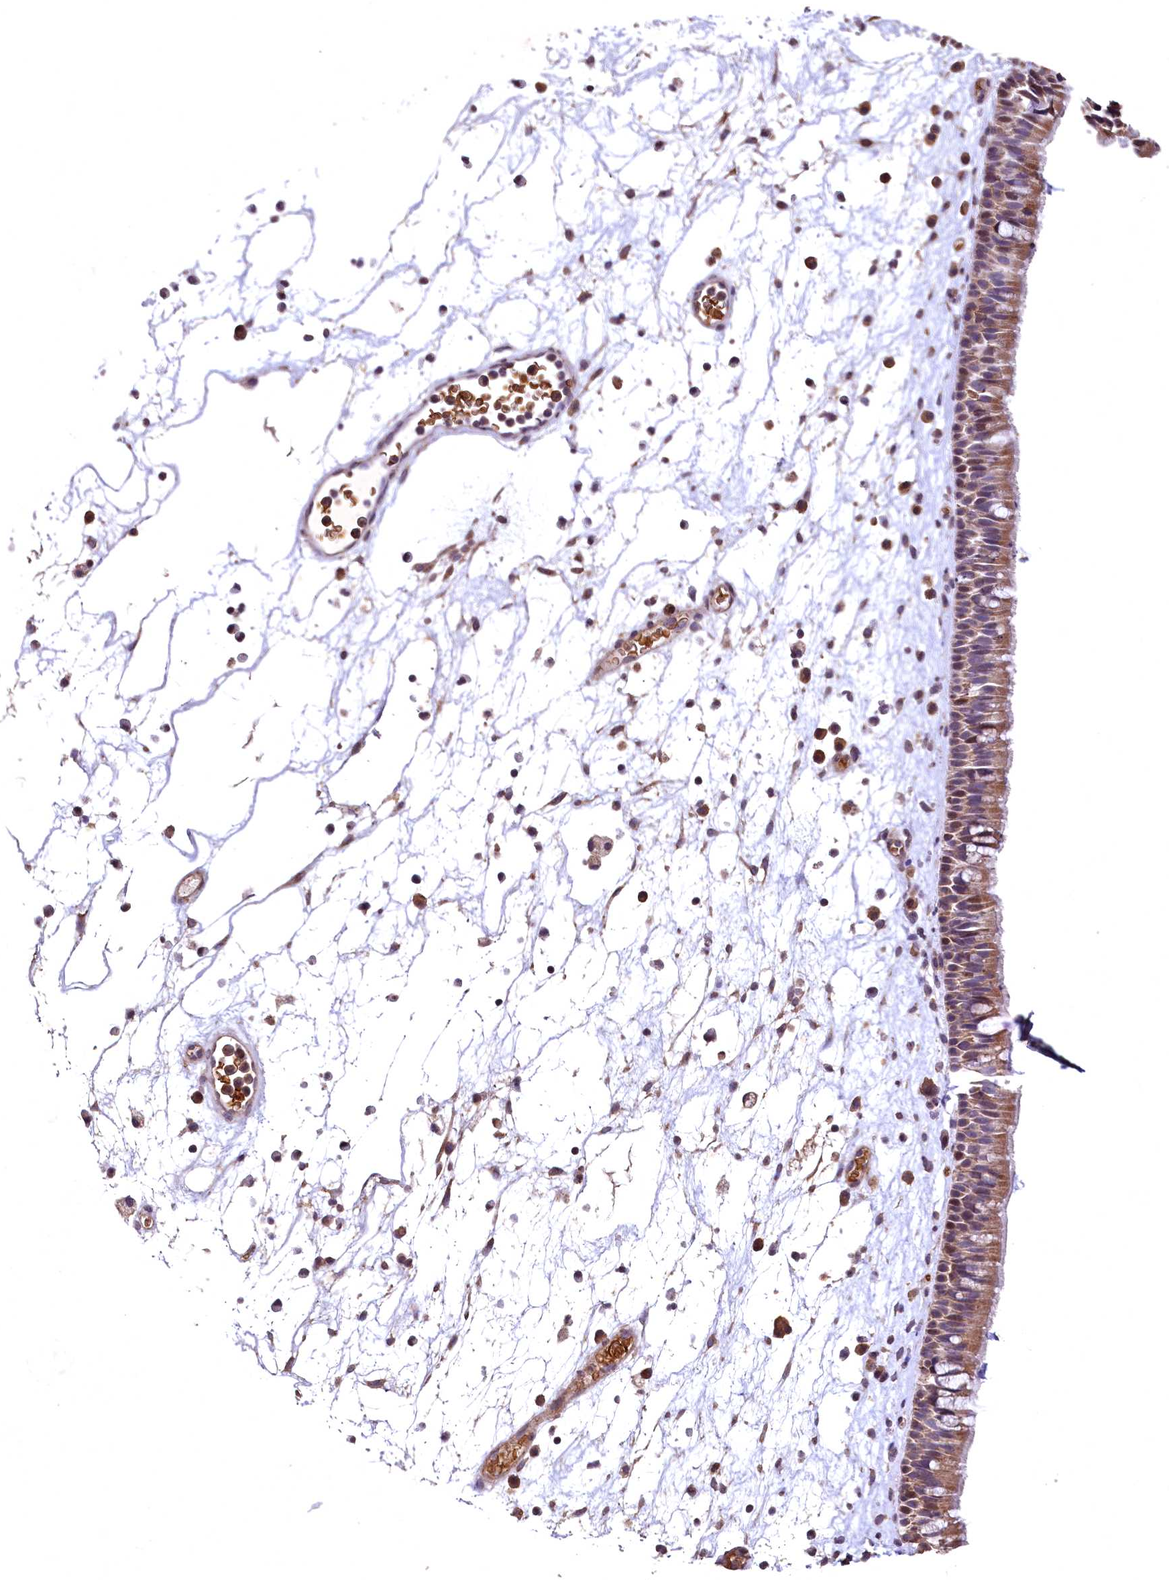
{"staining": {"intensity": "moderate", "quantity": ">75%", "location": "cytoplasmic/membranous"}, "tissue": "nasopharynx", "cell_type": "Respiratory epithelial cells", "image_type": "normal", "snomed": [{"axis": "morphology", "description": "Normal tissue, NOS"}, {"axis": "morphology", "description": "Inflammation, NOS"}, {"axis": "morphology", "description": "Malignant melanoma, Metastatic site"}, {"axis": "topography", "description": "Nasopharynx"}], "caption": "Nasopharynx stained with immunohistochemistry (IHC) demonstrates moderate cytoplasmic/membranous expression in about >75% of respiratory epithelial cells.", "gene": "SPTA1", "patient": {"sex": "male", "age": 70}}